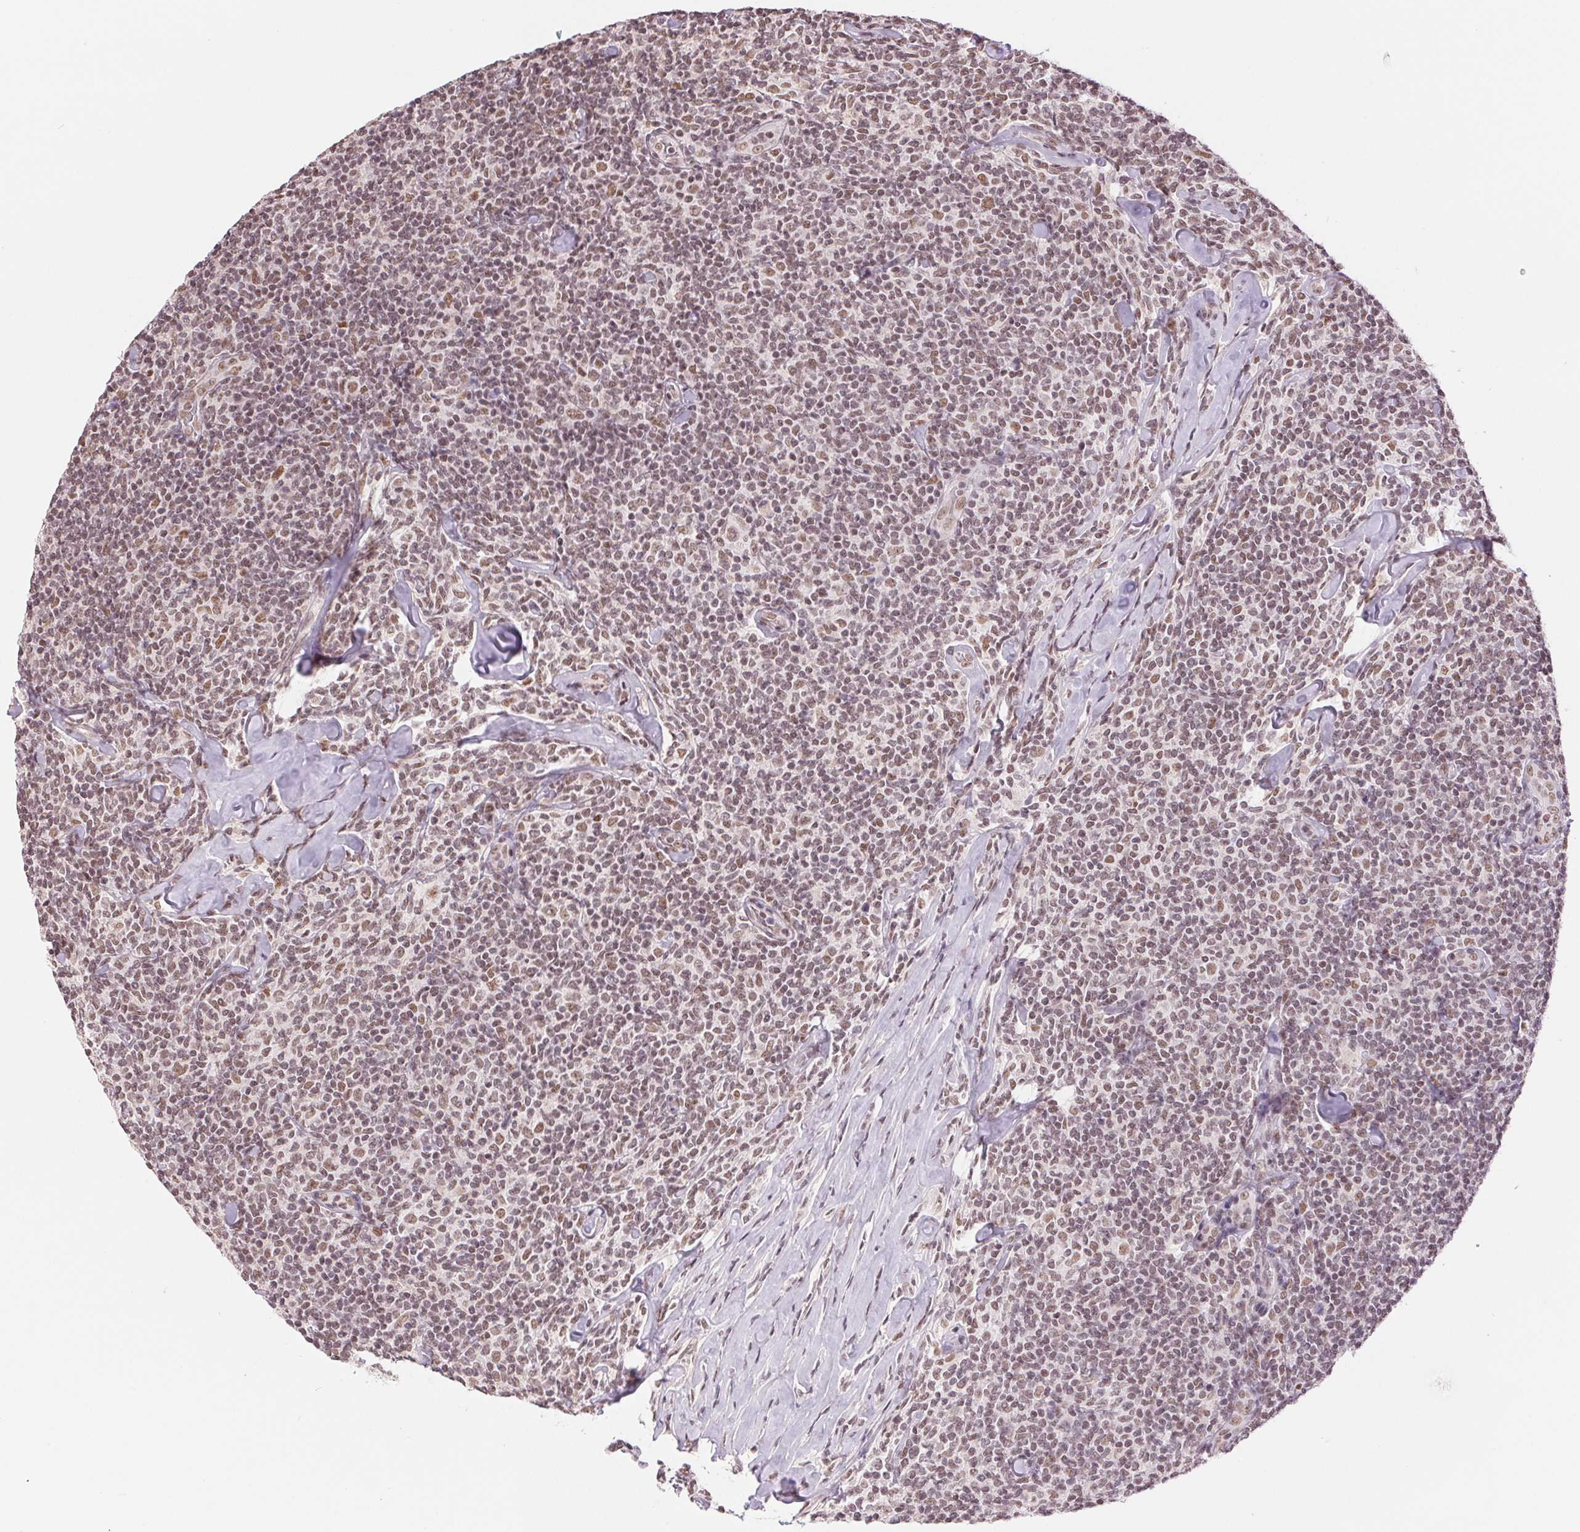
{"staining": {"intensity": "moderate", "quantity": "25%-75%", "location": "nuclear"}, "tissue": "lymphoma", "cell_type": "Tumor cells", "image_type": "cancer", "snomed": [{"axis": "morphology", "description": "Malignant lymphoma, non-Hodgkin's type, Low grade"}, {"axis": "topography", "description": "Lymph node"}], "caption": "Immunohistochemistry (IHC) photomicrograph of neoplastic tissue: malignant lymphoma, non-Hodgkin's type (low-grade) stained using IHC shows medium levels of moderate protein expression localized specifically in the nuclear of tumor cells, appearing as a nuclear brown color.", "gene": "RPRD1B", "patient": {"sex": "female", "age": 56}}